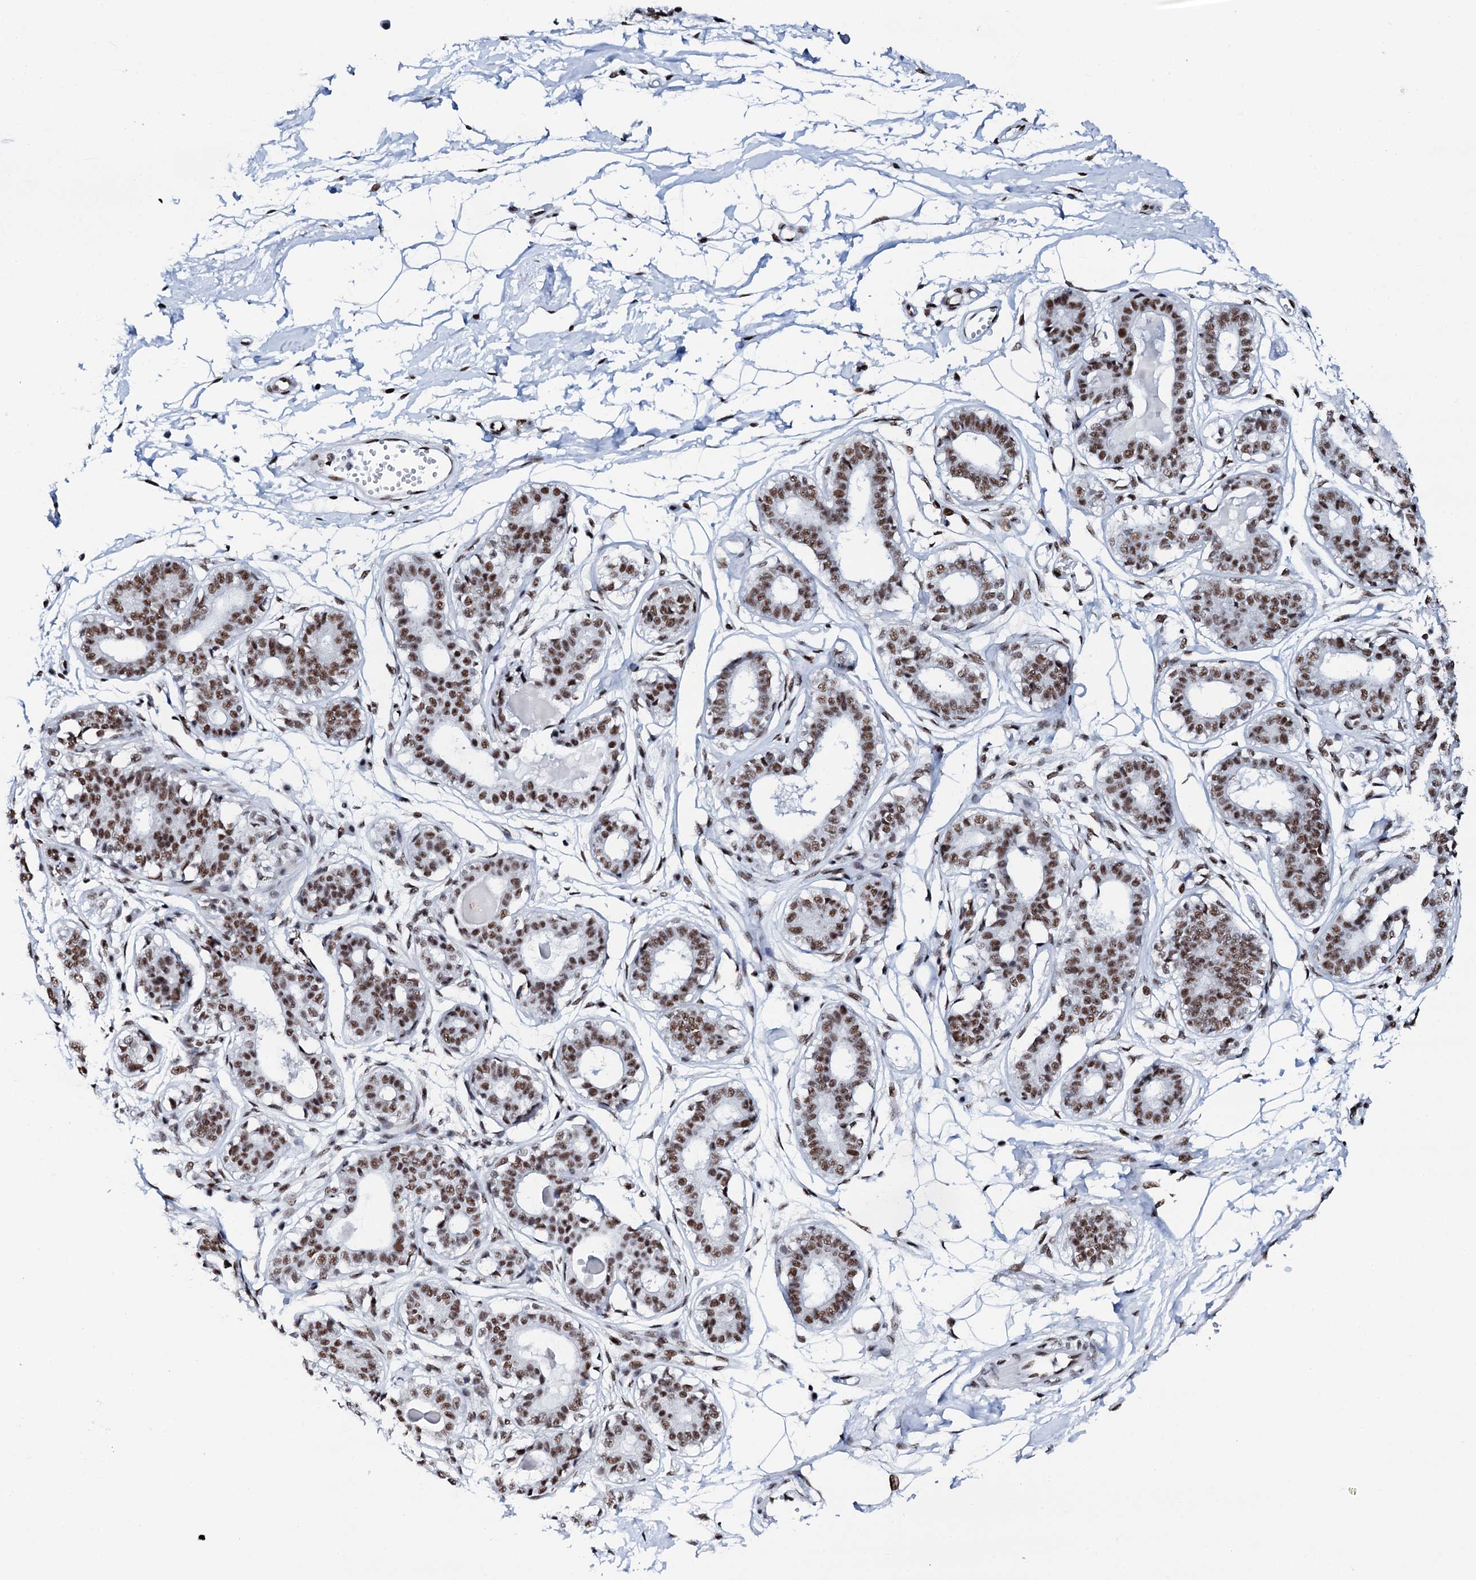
{"staining": {"intensity": "strong", "quantity": ">75%", "location": "nuclear"}, "tissue": "breast", "cell_type": "Adipocytes", "image_type": "normal", "snomed": [{"axis": "morphology", "description": "Normal tissue, NOS"}, {"axis": "topography", "description": "Breast"}], "caption": "Strong nuclear positivity for a protein is appreciated in approximately >75% of adipocytes of benign breast using immunohistochemistry (IHC).", "gene": "NKAPD1", "patient": {"sex": "female", "age": 45}}